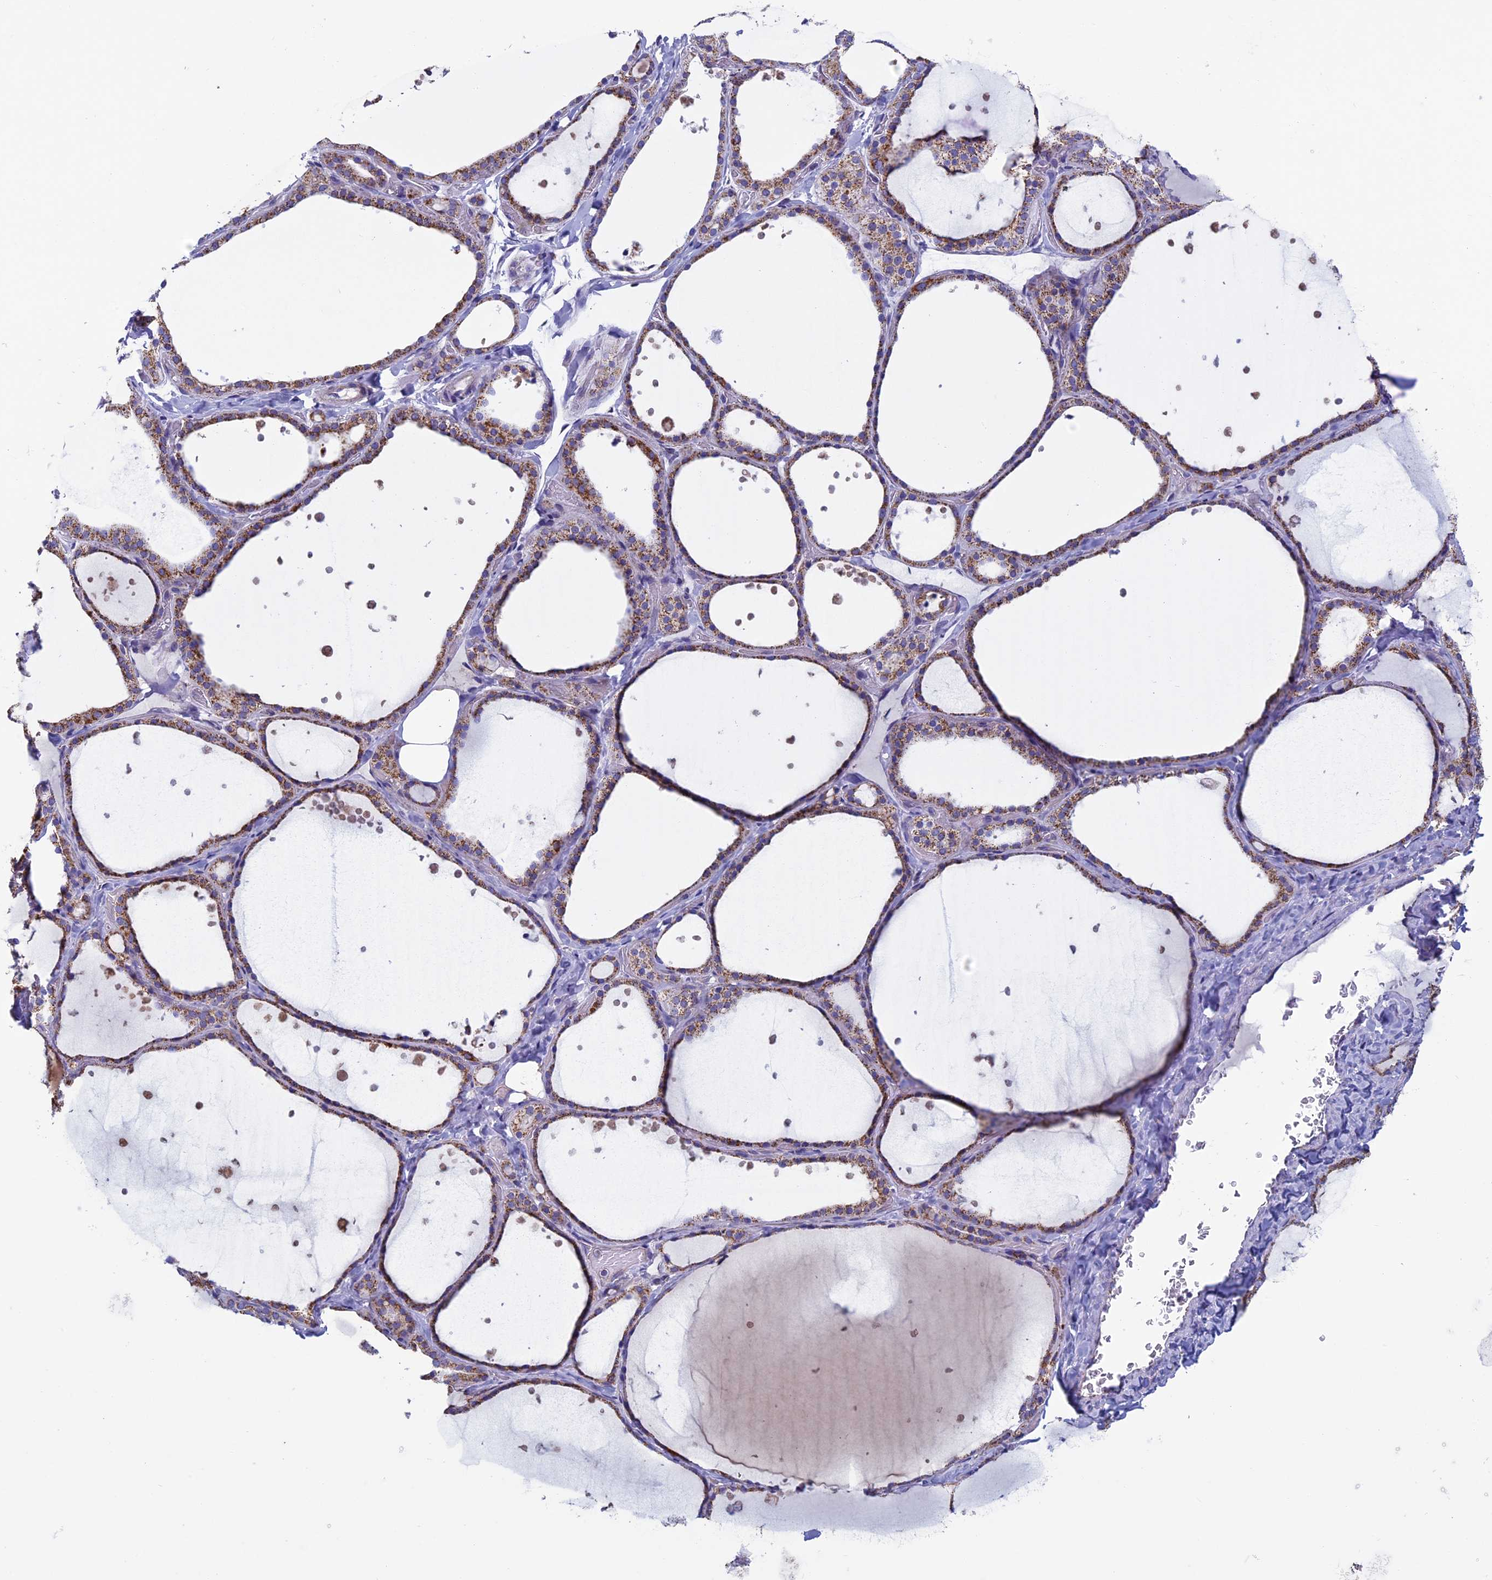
{"staining": {"intensity": "weak", "quantity": ">75%", "location": "cytoplasmic/membranous"}, "tissue": "thyroid gland", "cell_type": "Glandular cells", "image_type": "normal", "snomed": [{"axis": "morphology", "description": "Normal tissue, NOS"}, {"axis": "topography", "description": "Thyroid gland"}], "caption": "This histopathology image shows immunohistochemistry staining of benign thyroid gland, with low weak cytoplasmic/membranous staining in about >75% of glandular cells.", "gene": "MFSD12", "patient": {"sex": "female", "age": 44}}